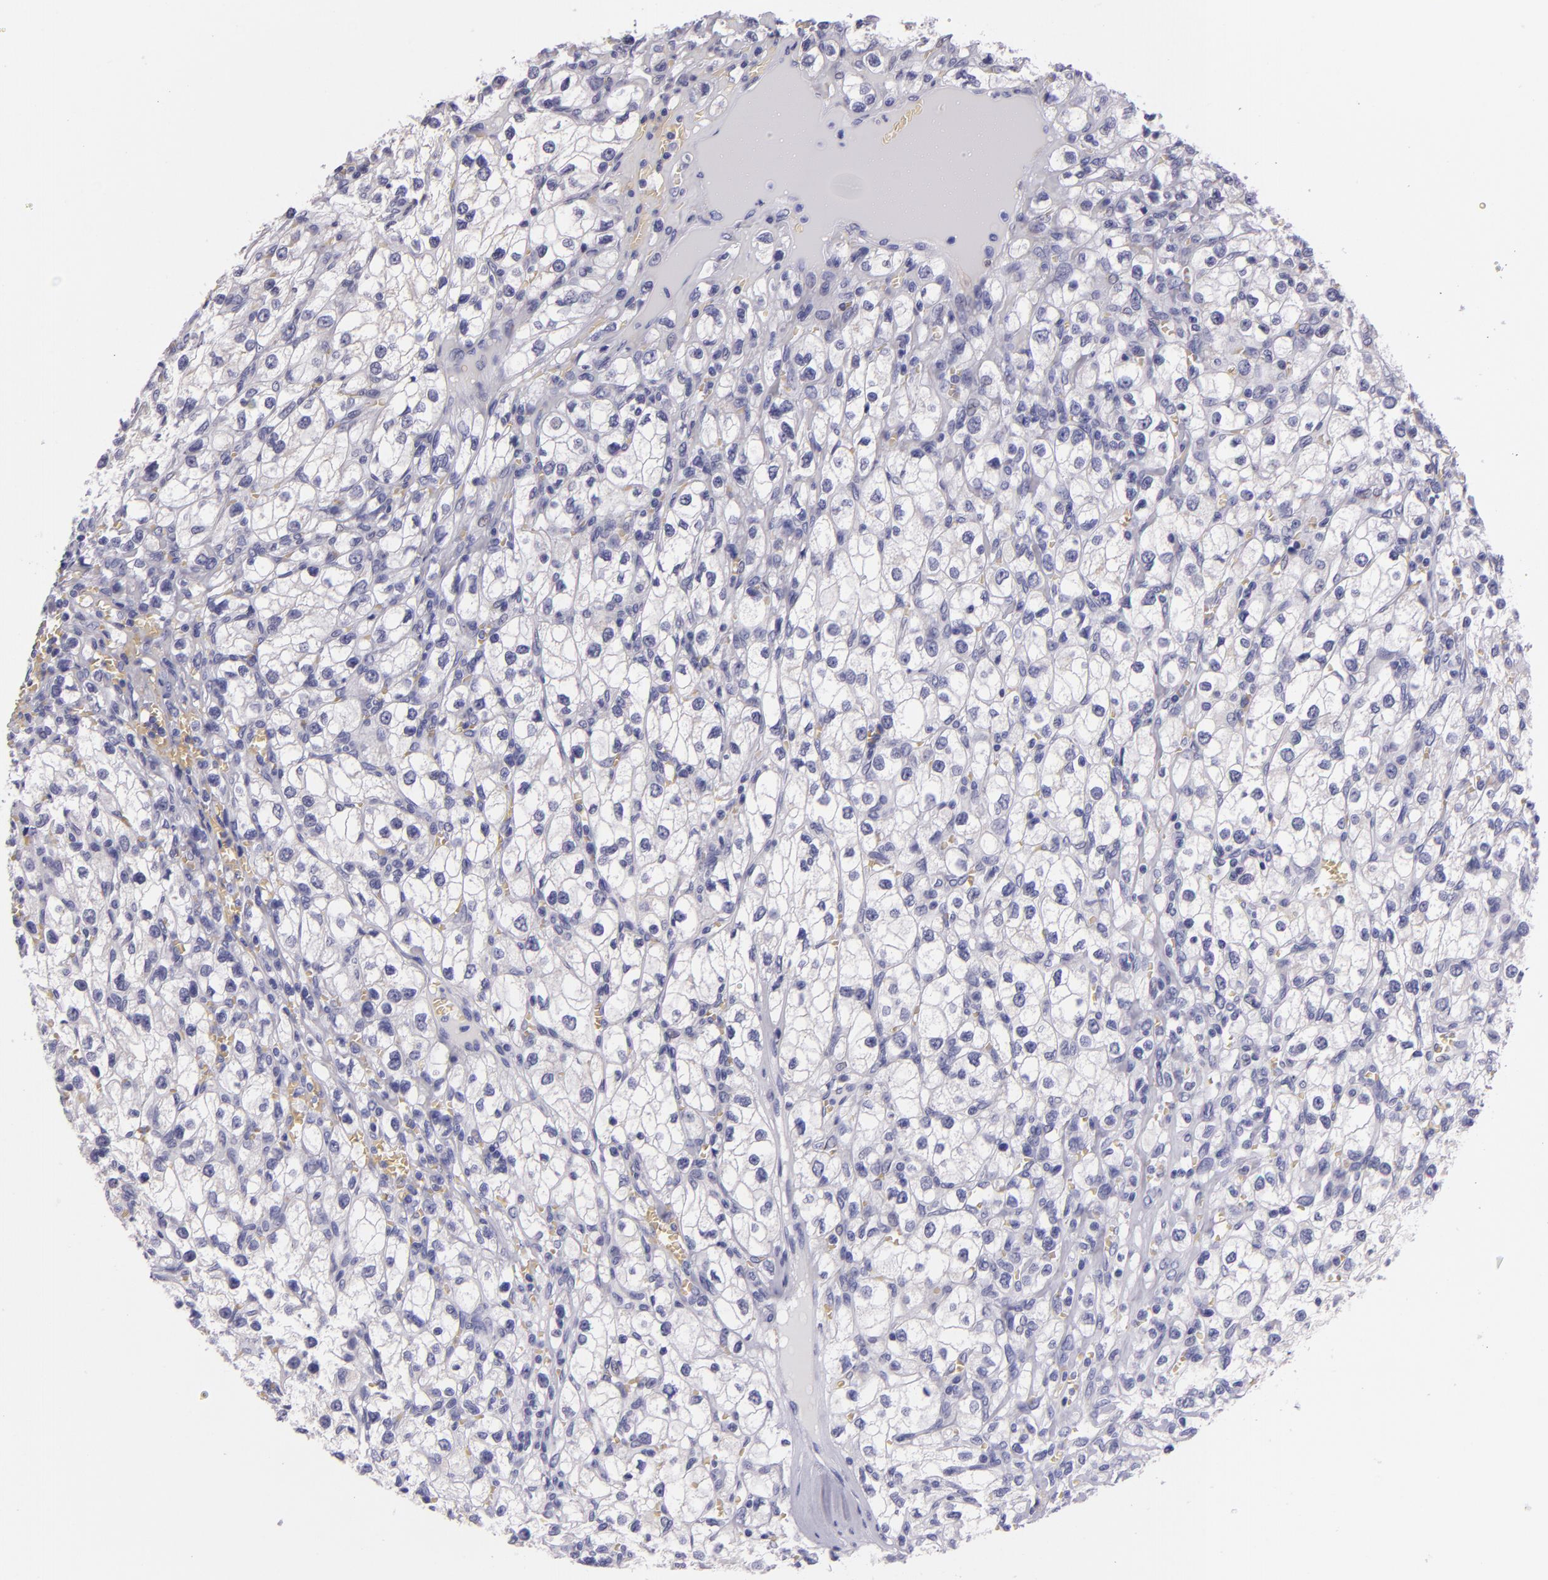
{"staining": {"intensity": "negative", "quantity": "none", "location": "none"}, "tissue": "renal cancer", "cell_type": "Tumor cells", "image_type": "cancer", "snomed": [{"axis": "morphology", "description": "Adenocarcinoma, NOS"}, {"axis": "topography", "description": "Kidney"}], "caption": "Immunohistochemistry (IHC) of human renal cancer (adenocarcinoma) displays no staining in tumor cells. (Immunohistochemistry (IHC), brightfield microscopy, high magnification).", "gene": "MUC5AC", "patient": {"sex": "female", "age": 62}}